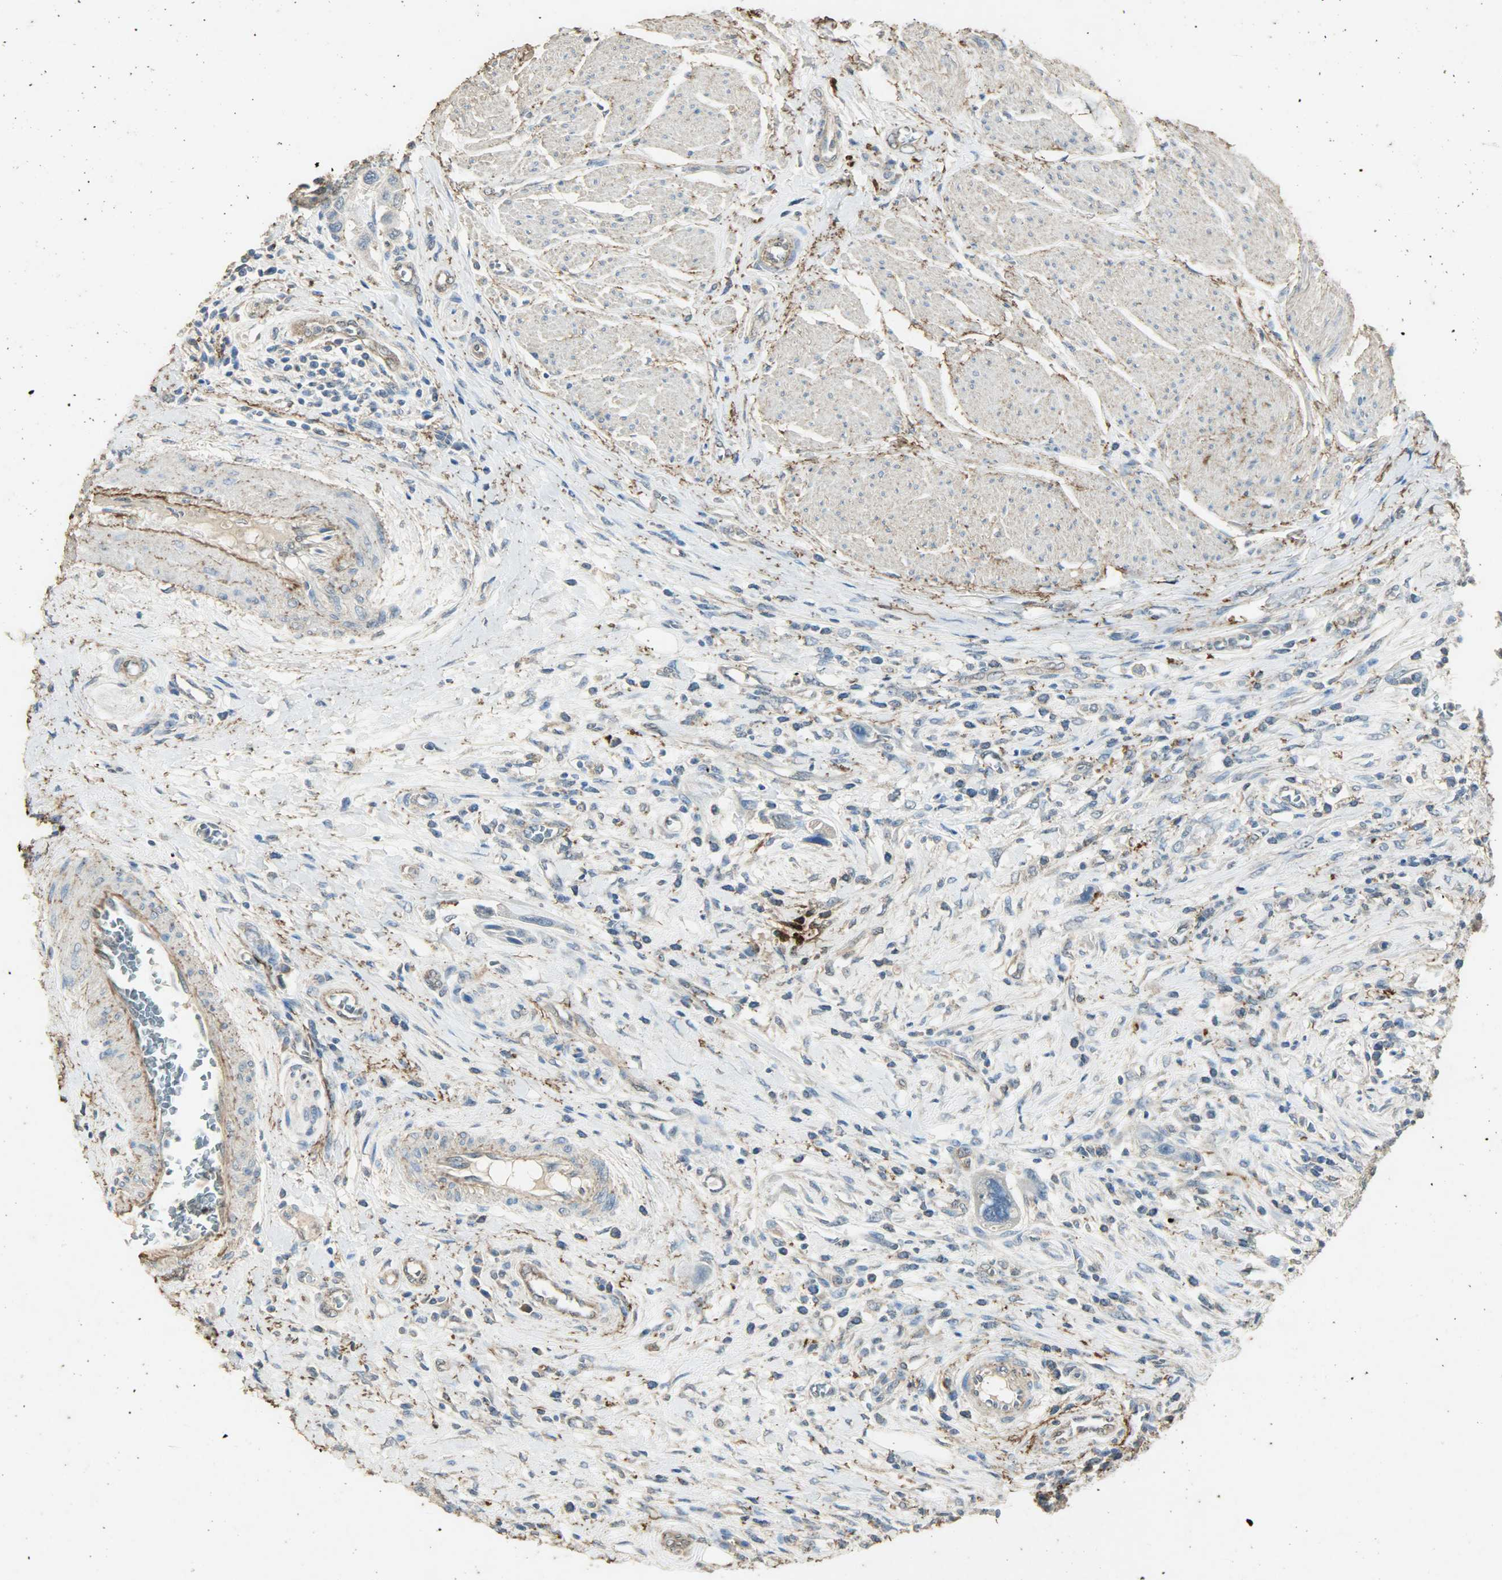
{"staining": {"intensity": "negative", "quantity": "none", "location": "none"}, "tissue": "urothelial cancer", "cell_type": "Tumor cells", "image_type": "cancer", "snomed": [{"axis": "morphology", "description": "Urothelial carcinoma, High grade"}, {"axis": "topography", "description": "Urinary bladder"}], "caption": "IHC image of neoplastic tissue: urothelial cancer stained with DAB (3,3'-diaminobenzidine) demonstrates no significant protein positivity in tumor cells. (DAB (3,3'-diaminobenzidine) immunohistochemistry, high magnification).", "gene": "ASB9", "patient": {"sex": "male", "age": 50}}